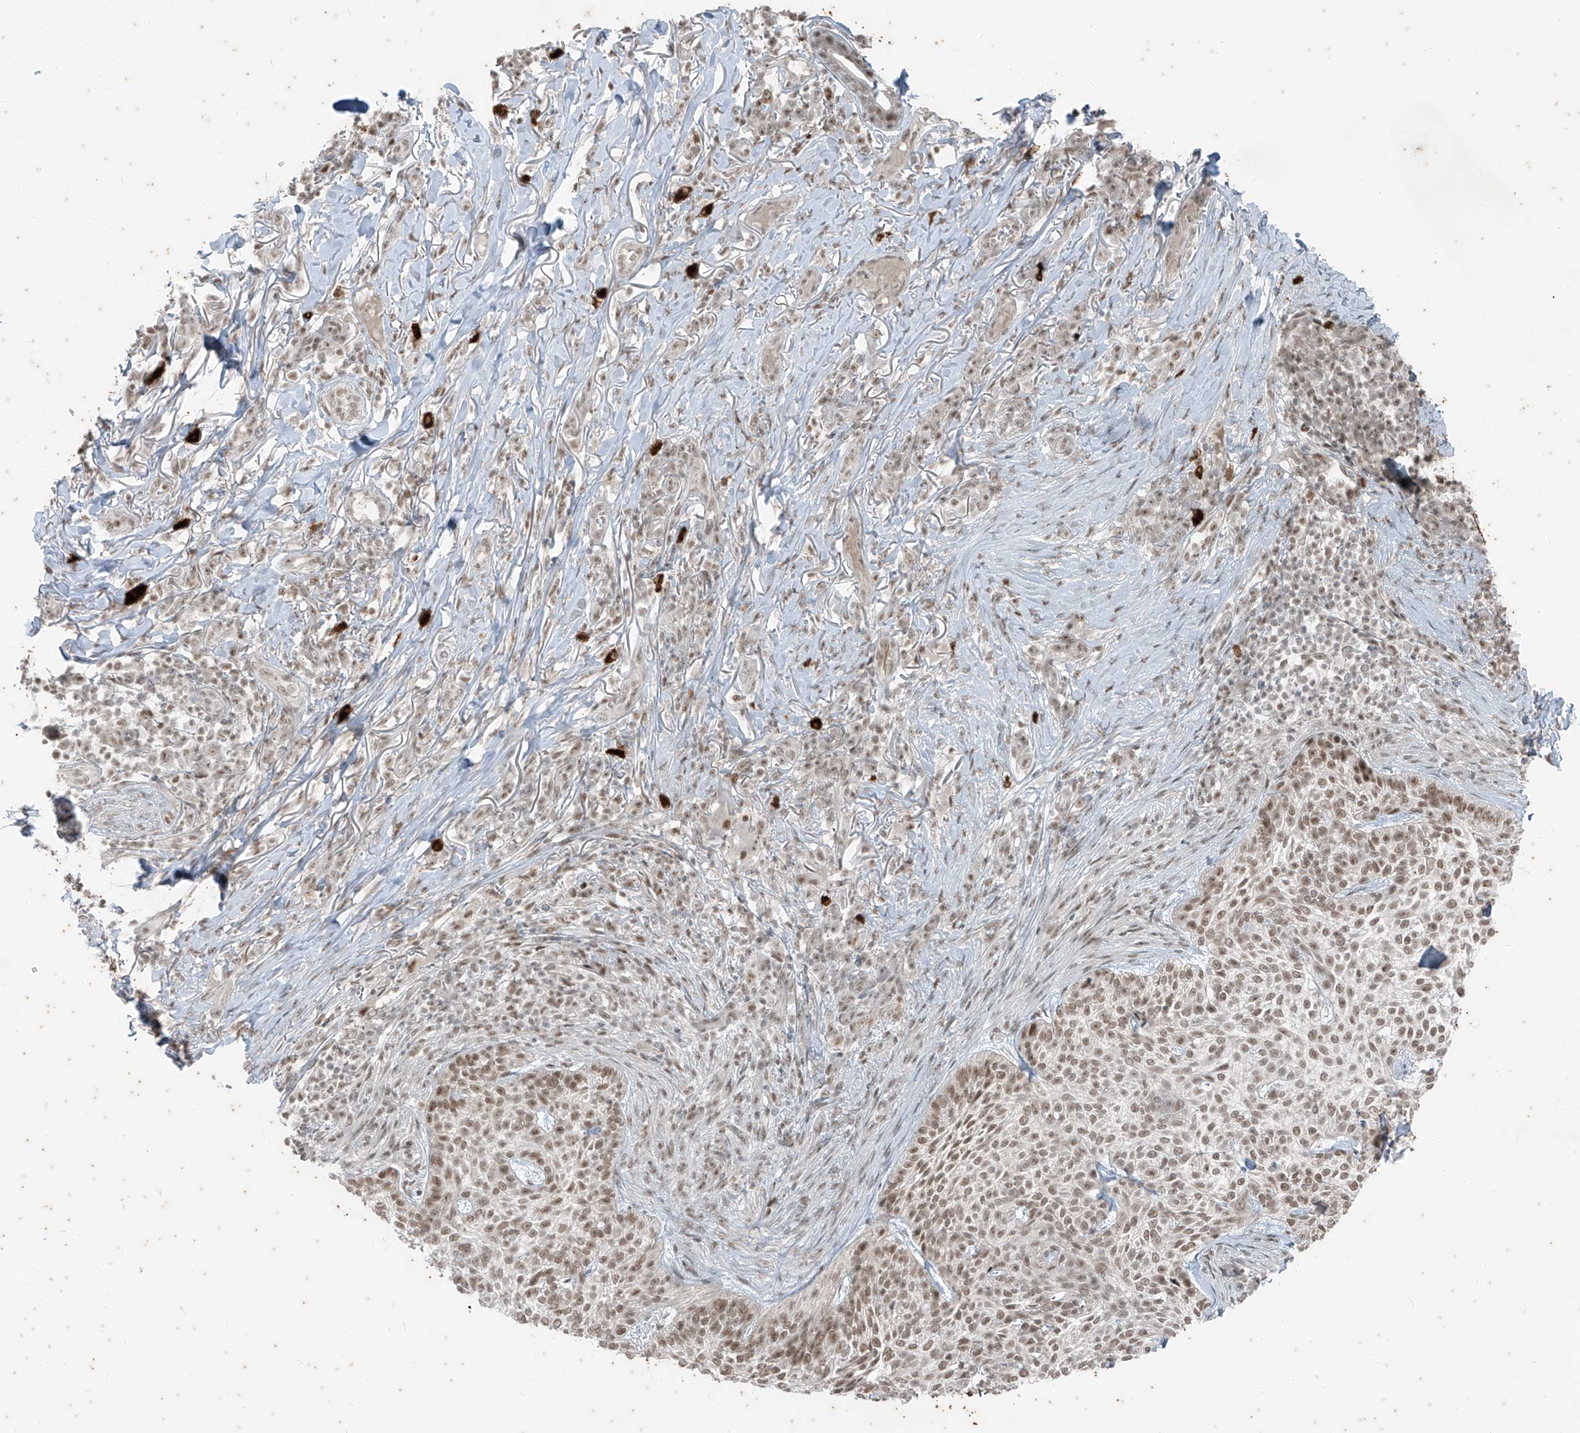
{"staining": {"intensity": "weak", "quantity": ">75%", "location": "nuclear"}, "tissue": "skin cancer", "cell_type": "Tumor cells", "image_type": "cancer", "snomed": [{"axis": "morphology", "description": "Basal cell carcinoma"}, {"axis": "topography", "description": "Skin"}], "caption": "DAB immunohistochemical staining of human skin cancer (basal cell carcinoma) displays weak nuclear protein staining in about >75% of tumor cells.", "gene": "ZNF354B", "patient": {"sex": "female", "age": 64}}